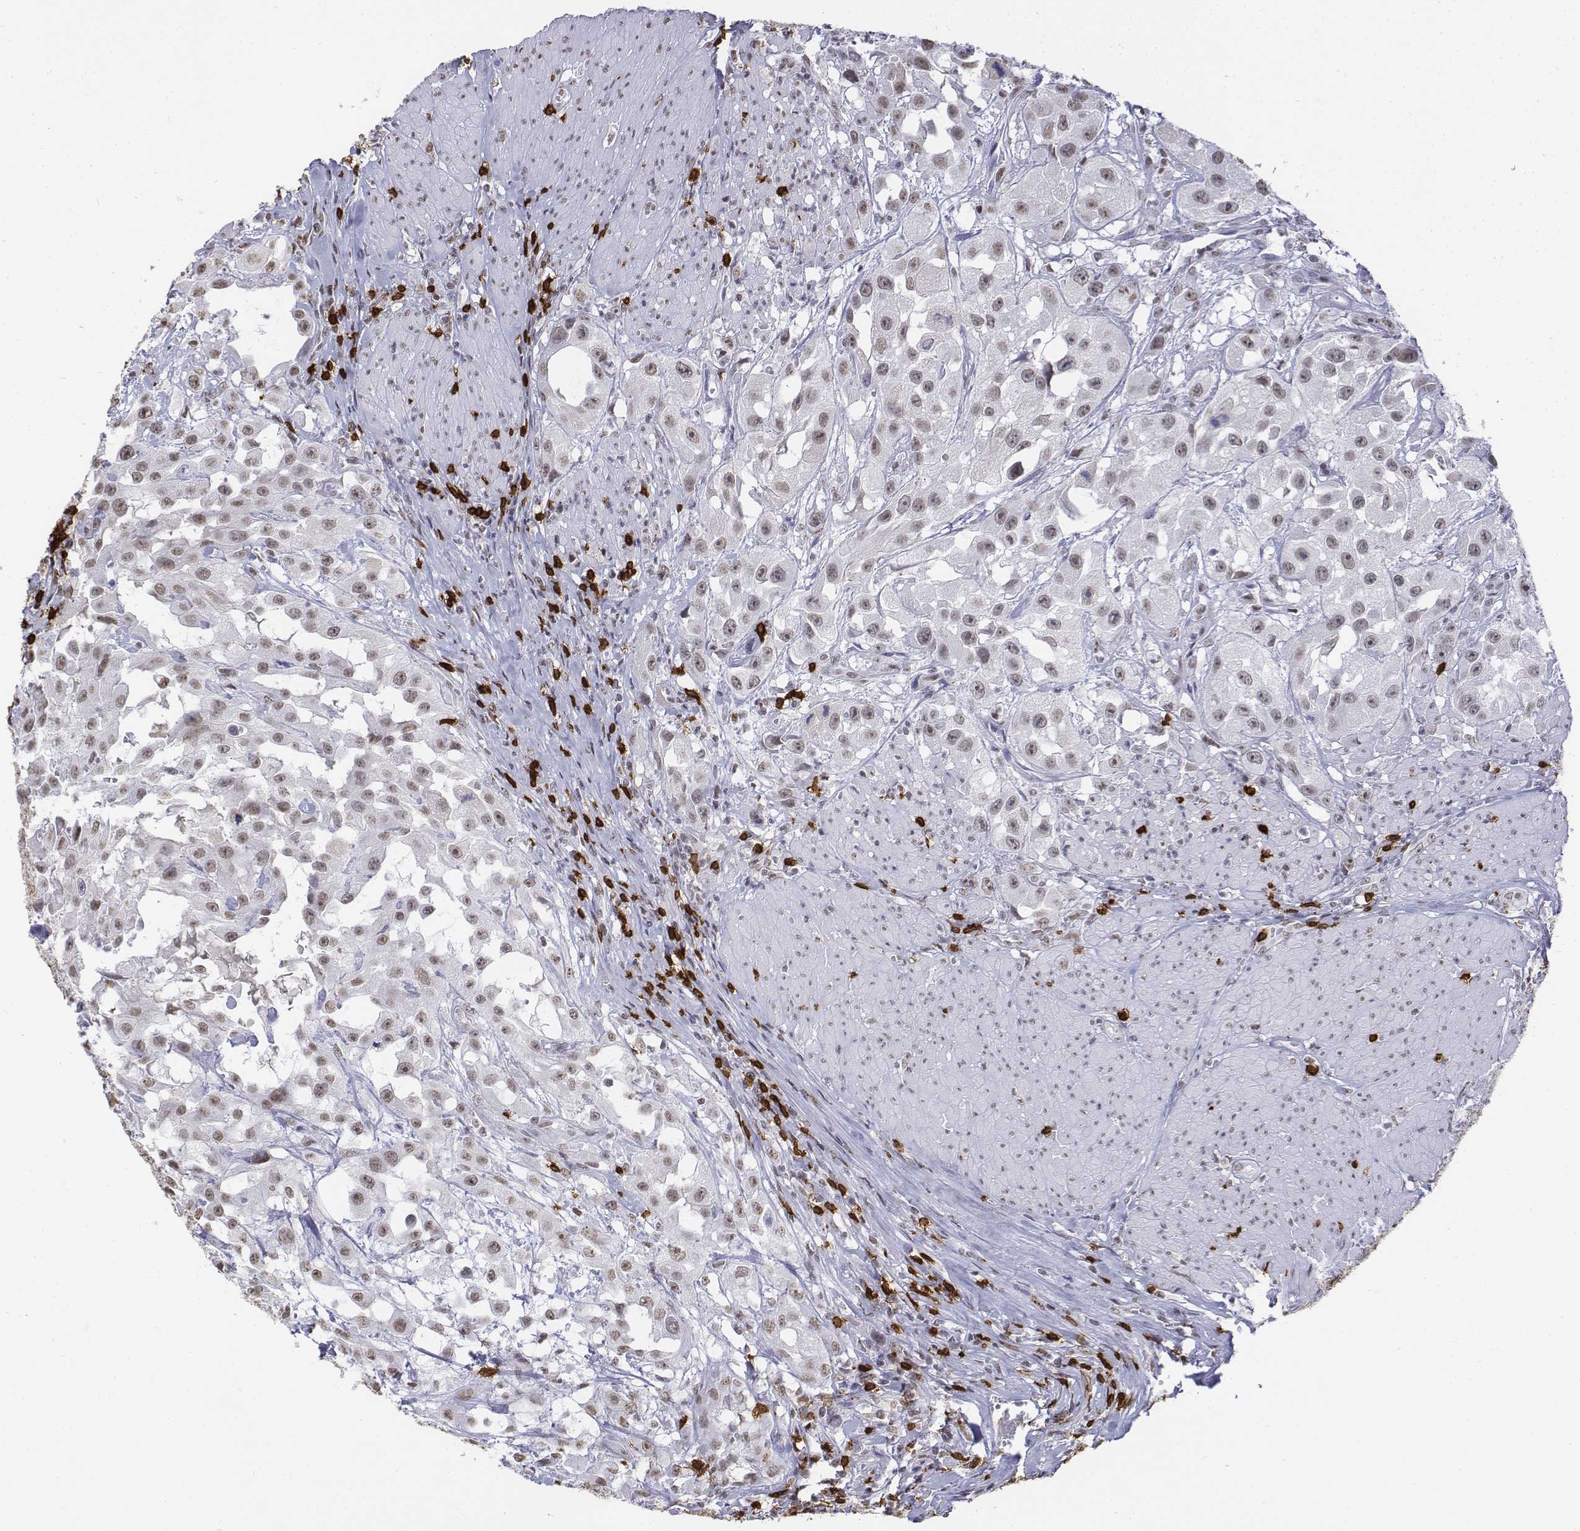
{"staining": {"intensity": "negative", "quantity": "none", "location": "none"}, "tissue": "urothelial cancer", "cell_type": "Tumor cells", "image_type": "cancer", "snomed": [{"axis": "morphology", "description": "Urothelial carcinoma, High grade"}, {"axis": "topography", "description": "Urinary bladder"}], "caption": "A photomicrograph of human high-grade urothelial carcinoma is negative for staining in tumor cells.", "gene": "CD3E", "patient": {"sex": "male", "age": 79}}